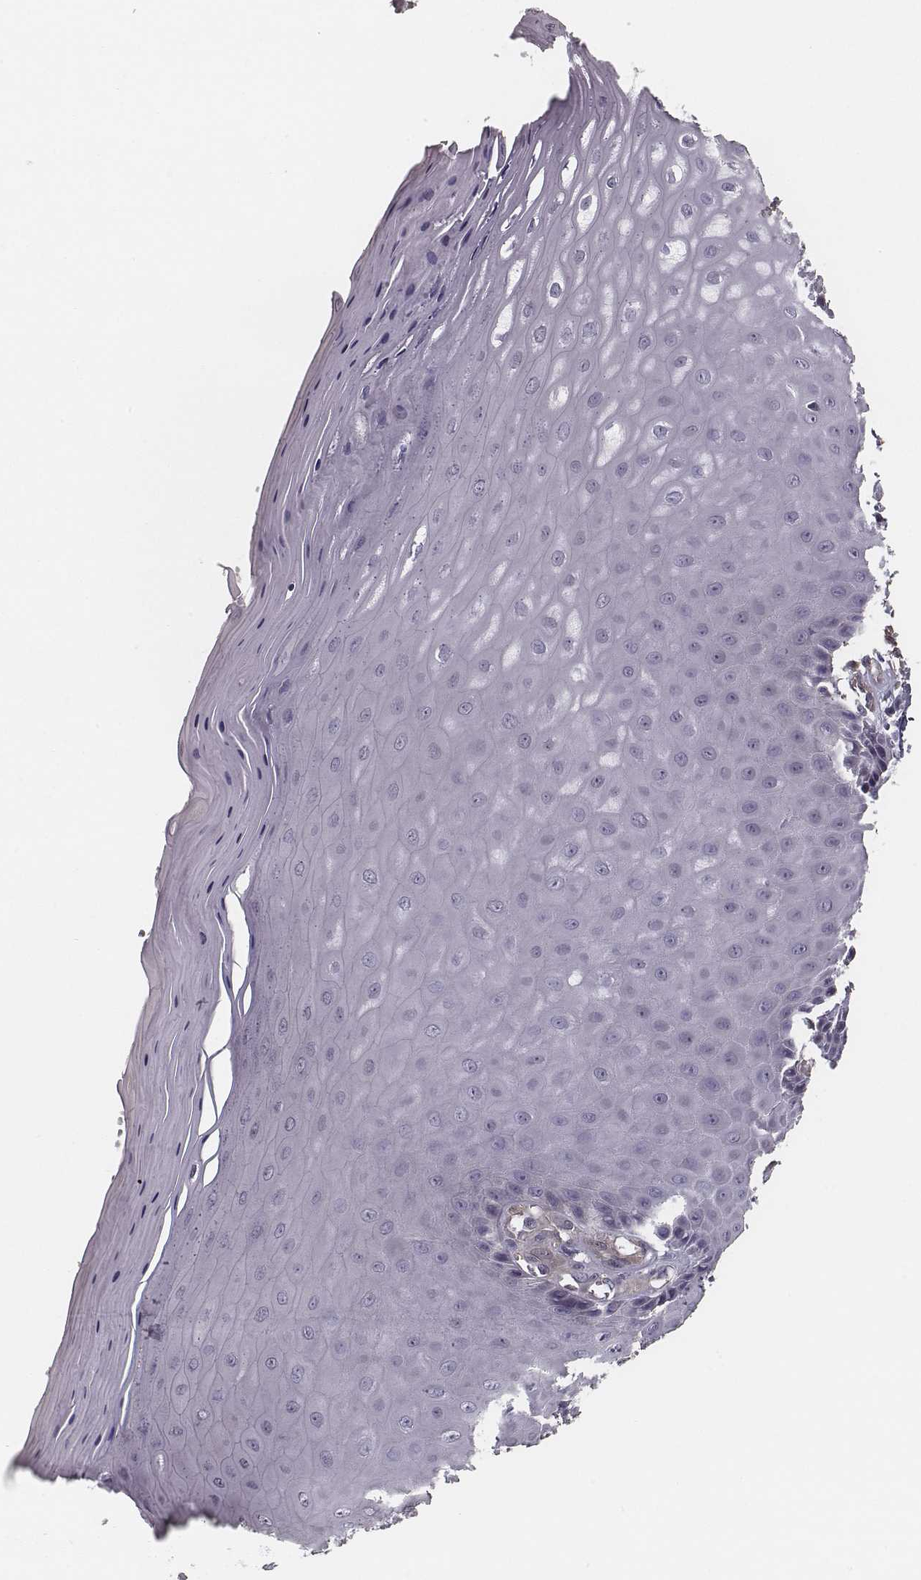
{"staining": {"intensity": "negative", "quantity": "none", "location": "none"}, "tissue": "vagina", "cell_type": "Squamous epithelial cells", "image_type": "normal", "snomed": [{"axis": "morphology", "description": "Normal tissue, NOS"}, {"axis": "topography", "description": "Vagina"}], "caption": "This histopathology image is of benign vagina stained with IHC to label a protein in brown with the nuclei are counter-stained blue. There is no positivity in squamous epithelial cells.", "gene": "ISYNA1", "patient": {"sex": "female", "age": 83}}